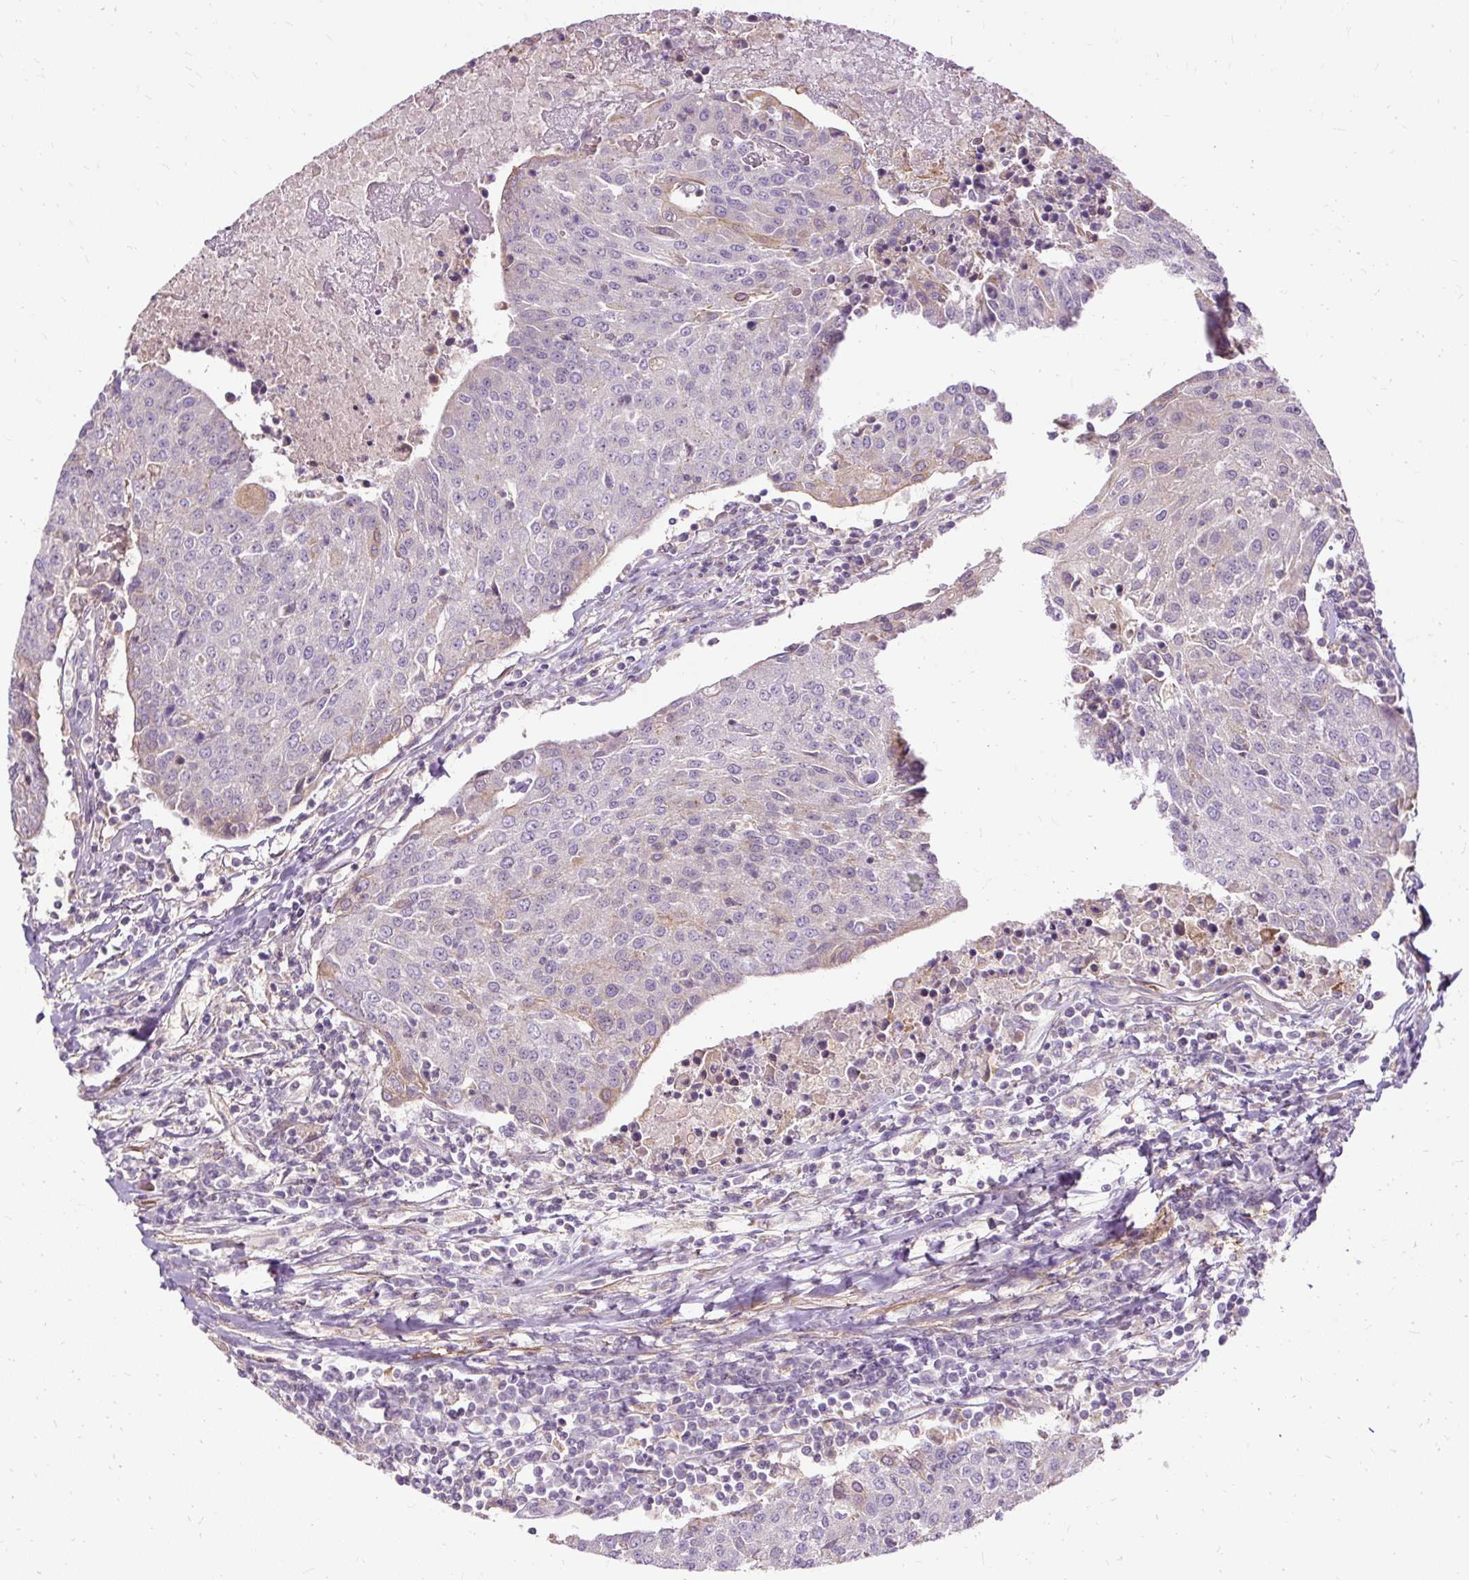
{"staining": {"intensity": "negative", "quantity": "none", "location": "none"}, "tissue": "urothelial cancer", "cell_type": "Tumor cells", "image_type": "cancer", "snomed": [{"axis": "morphology", "description": "Urothelial carcinoma, High grade"}, {"axis": "topography", "description": "Urinary bladder"}], "caption": "This is a micrograph of IHC staining of urothelial carcinoma (high-grade), which shows no positivity in tumor cells.", "gene": "TSPAN8", "patient": {"sex": "female", "age": 85}}